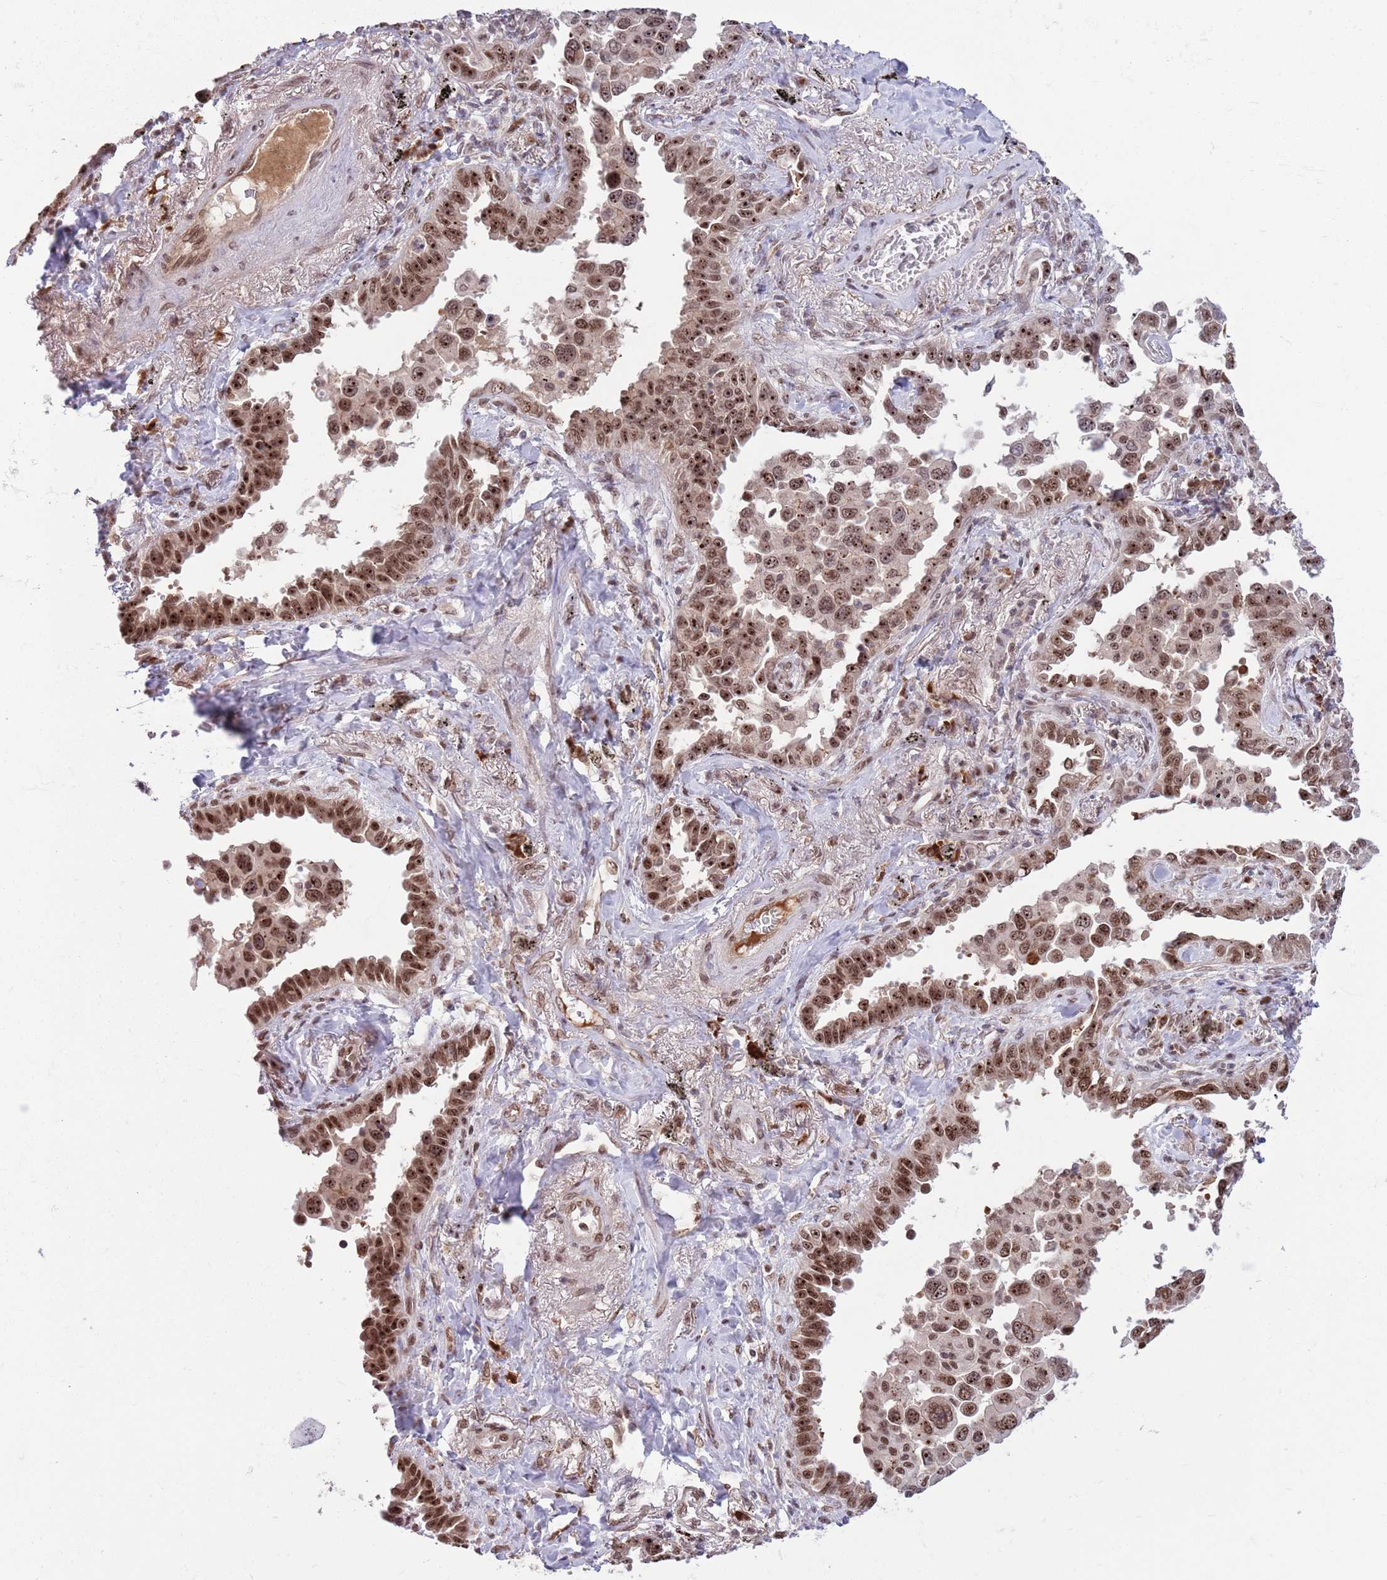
{"staining": {"intensity": "moderate", "quantity": ">75%", "location": "nuclear"}, "tissue": "lung cancer", "cell_type": "Tumor cells", "image_type": "cancer", "snomed": [{"axis": "morphology", "description": "Adenocarcinoma, NOS"}, {"axis": "topography", "description": "Lung"}], "caption": "The immunohistochemical stain labels moderate nuclear expression in tumor cells of lung cancer (adenocarcinoma) tissue.", "gene": "SIPA1L3", "patient": {"sex": "male", "age": 67}}